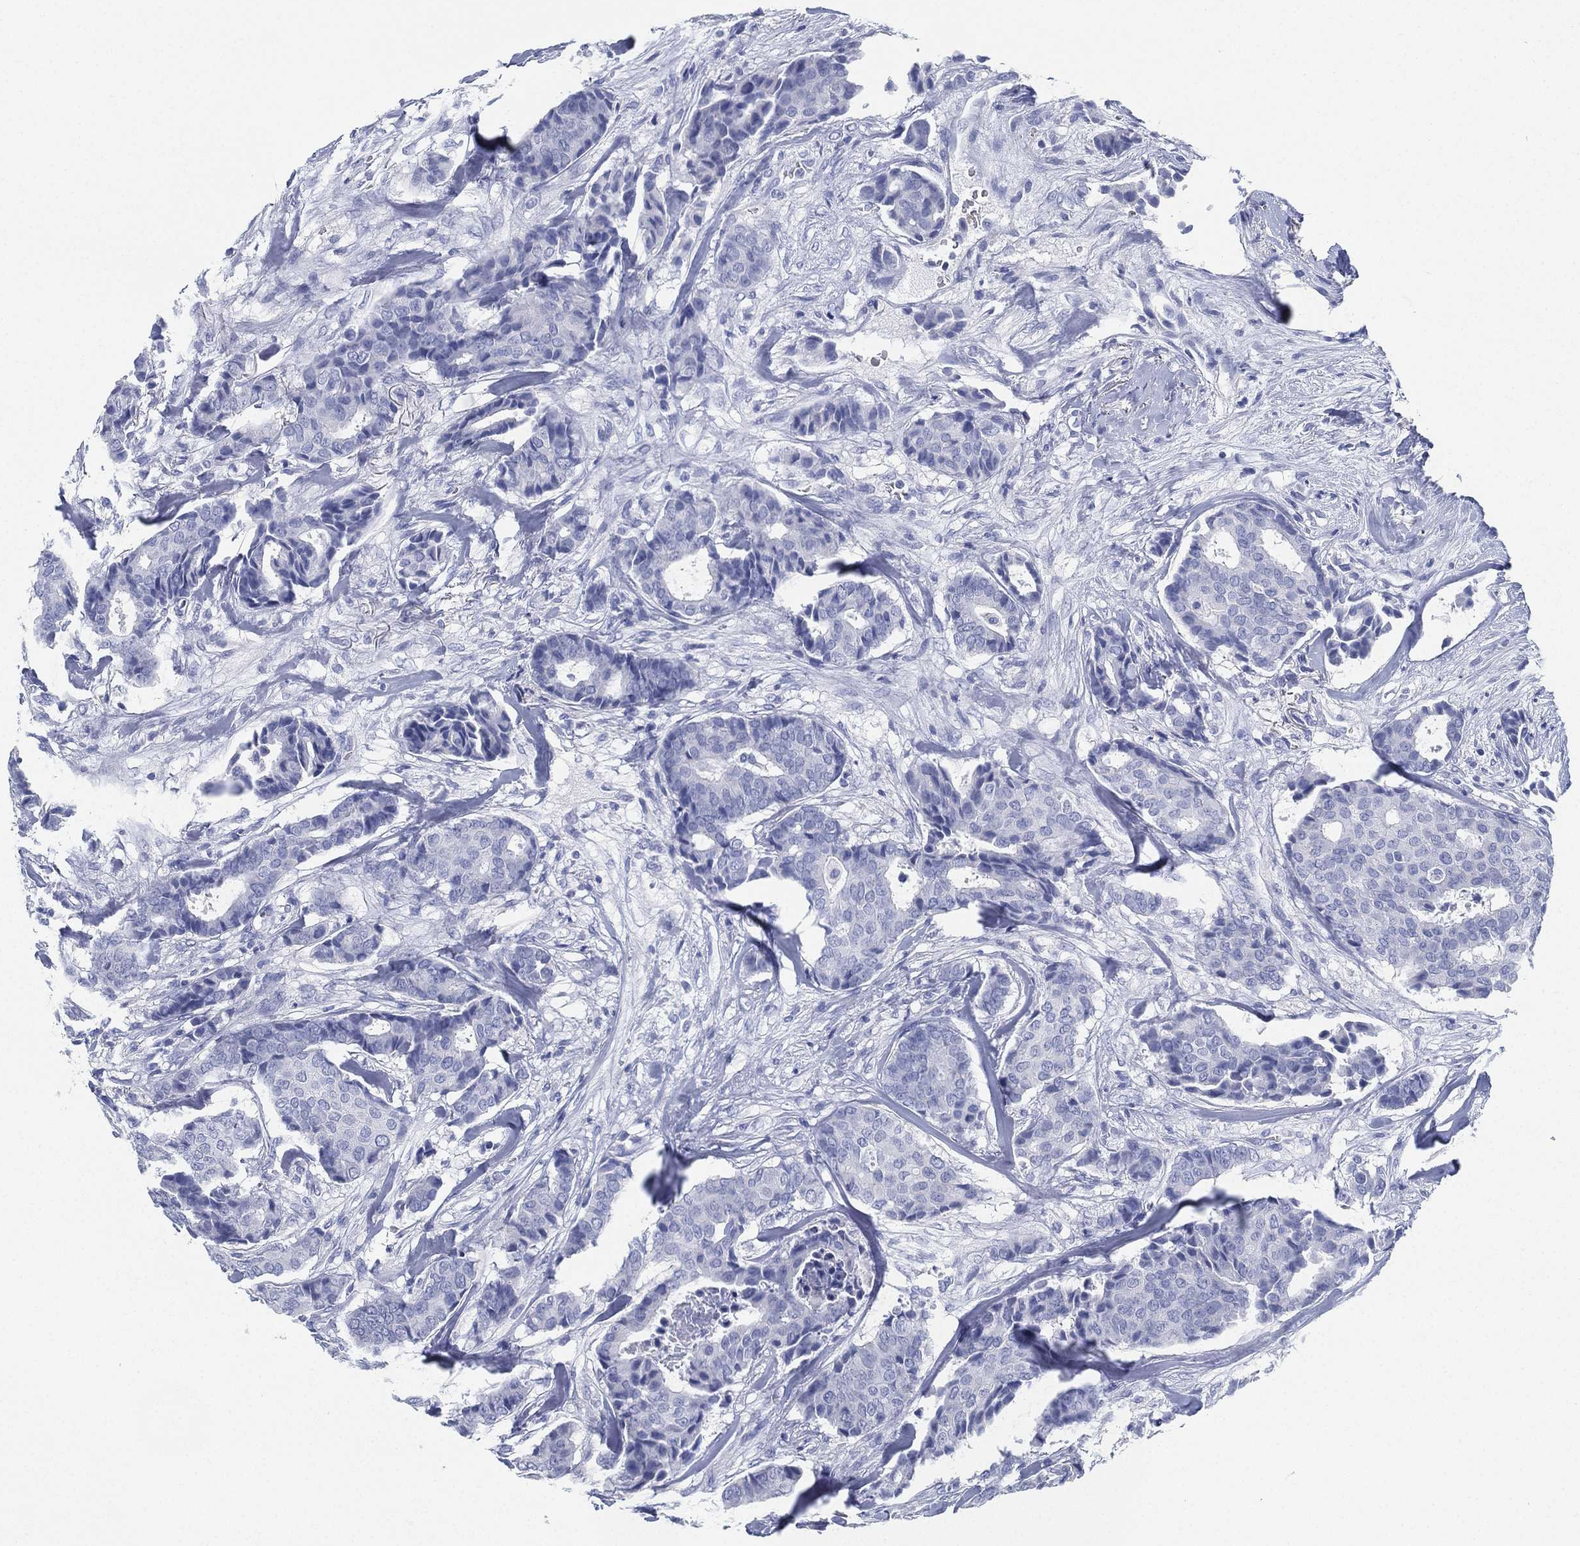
{"staining": {"intensity": "negative", "quantity": "none", "location": "none"}, "tissue": "breast cancer", "cell_type": "Tumor cells", "image_type": "cancer", "snomed": [{"axis": "morphology", "description": "Duct carcinoma"}, {"axis": "topography", "description": "Breast"}], "caption": "DAB (3,3'-diaminobenzidine) immunohistochemical staining of human breast cancer displays no significant staining in tumor cells.", "gene": "DEFB121", "patient": {"sex": "female", "age": 75}}